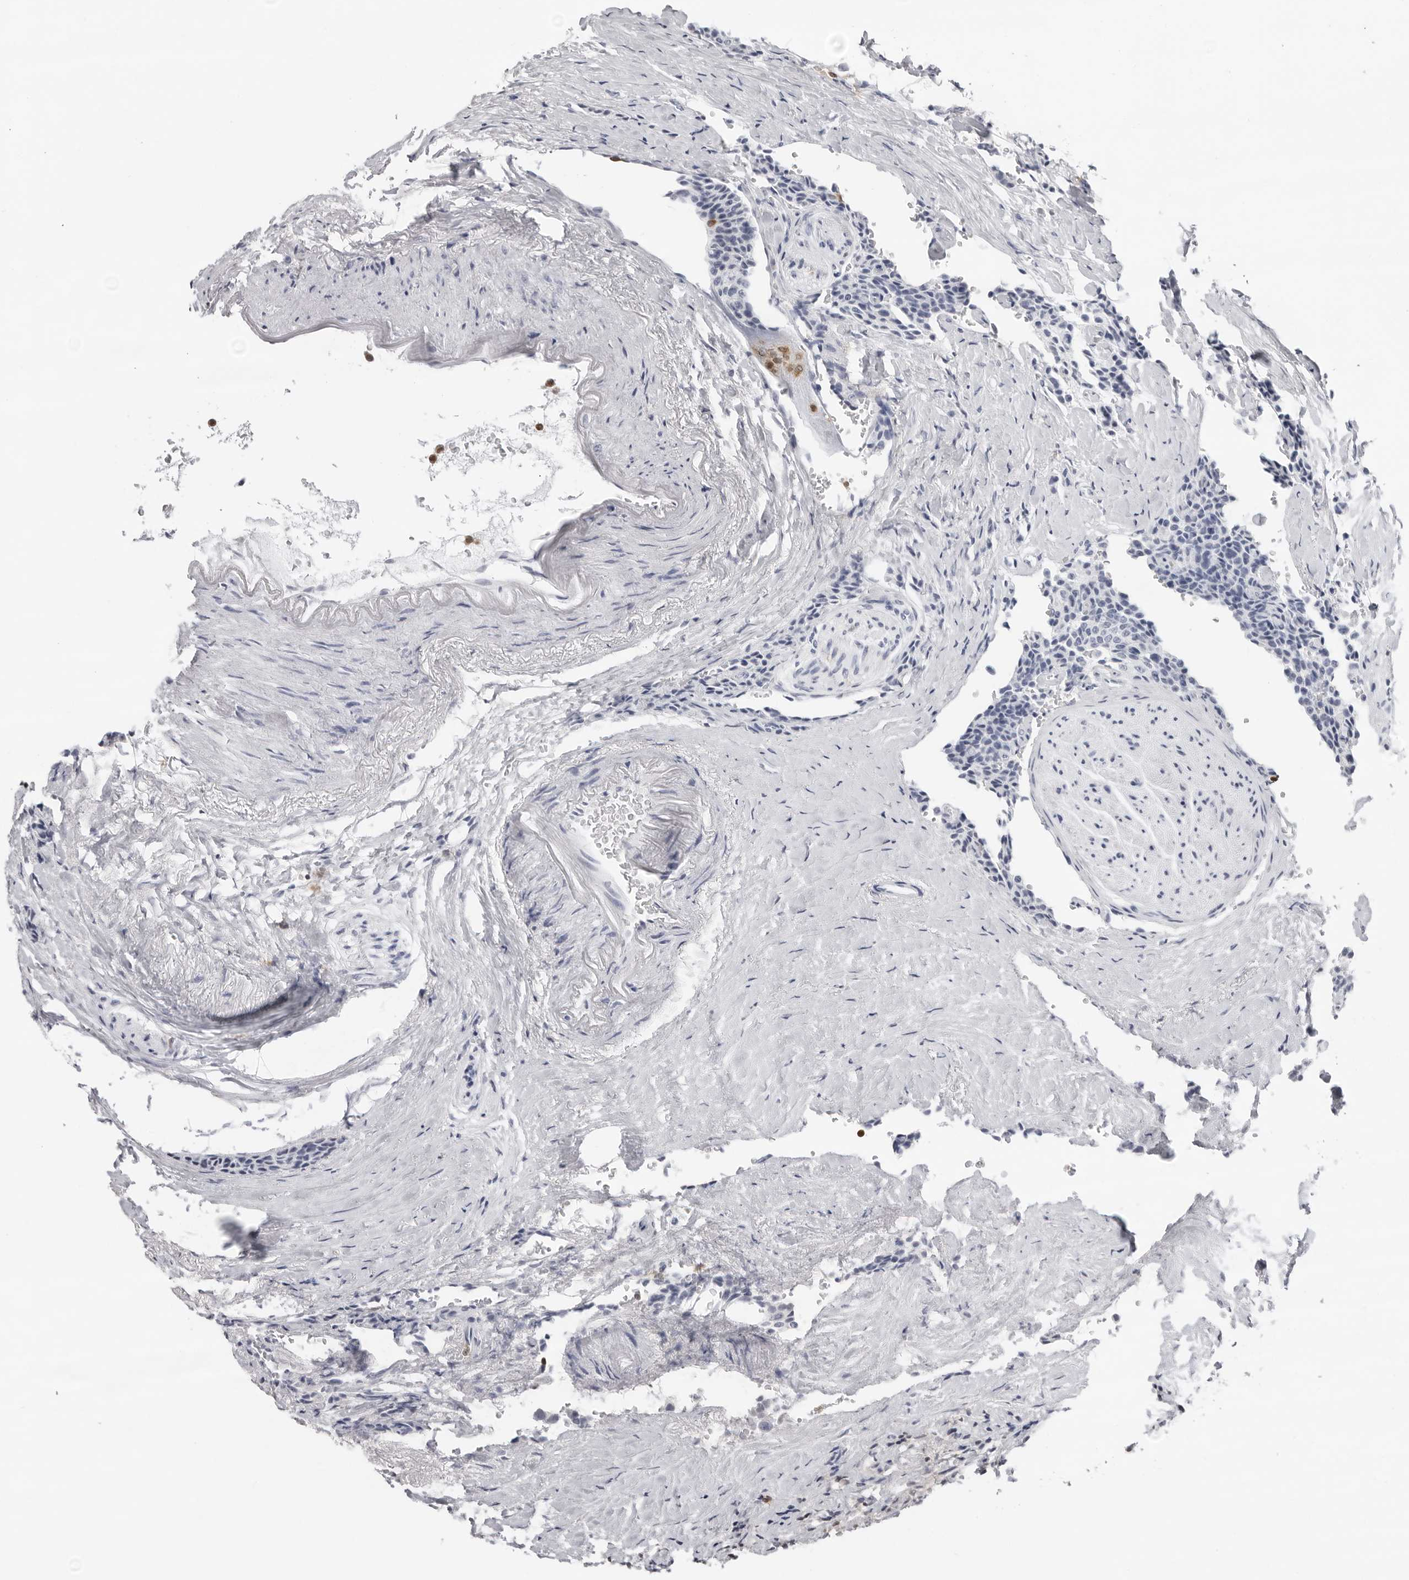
{"staining": {"intensity": "negative", "quantity": "none", "location": "none"}, "tissue": "carcinoid", "cell_type": "Tumor cells", "image_type": "cancer", "snomed": [{"axis": "morphology", "description": "Carcinoid, malignant, NOS"}, {"axis": "topography", "description": "Colon"}], "caption": "A micrograph of human carcinoid is negative for staining in tumor cells. The staining is performed using DAB brown chromogen with nuclei counter-stained in using hematoxylin.", "gene": "FMNL1", "patient": {"sex": "female", "age": 61}}